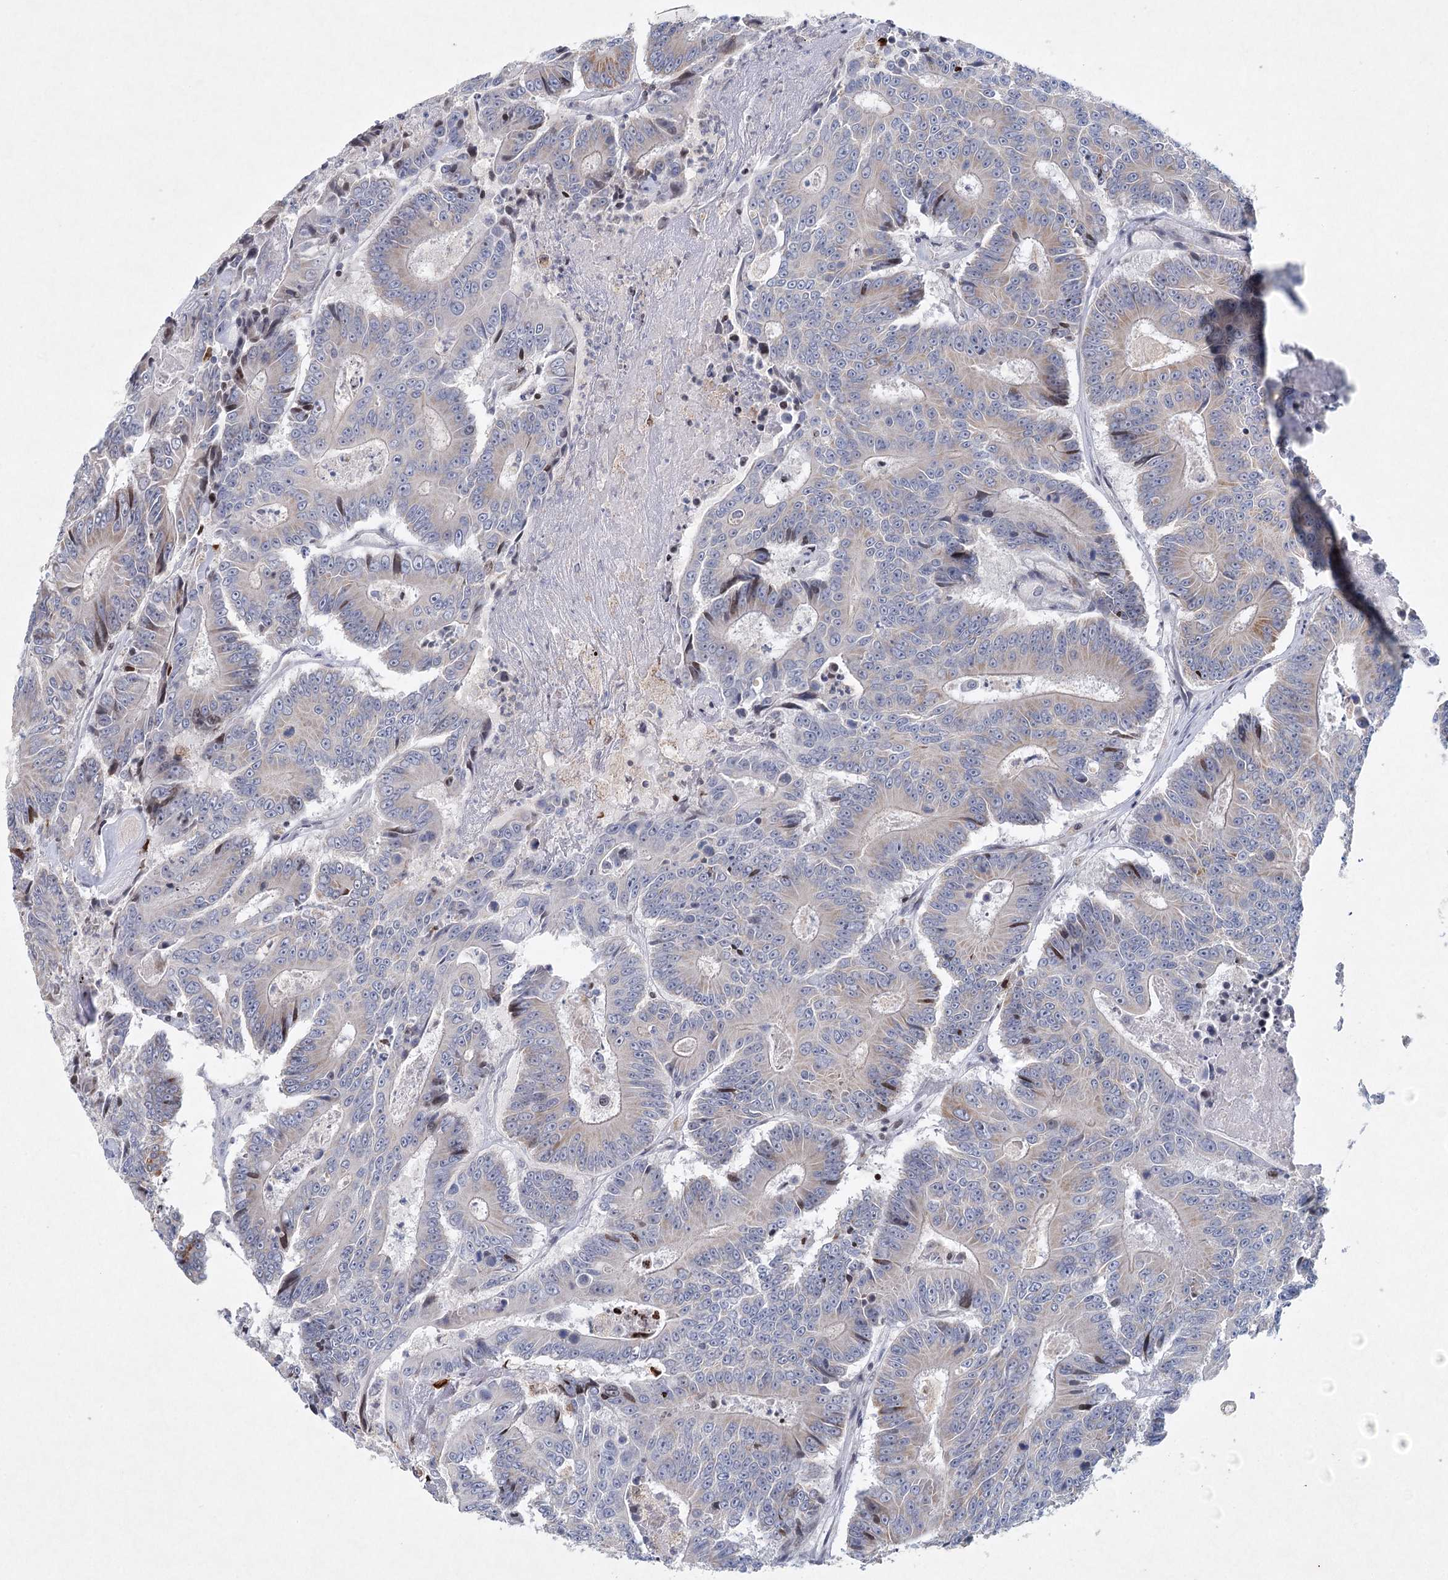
{"staining": {"intensity": "weak", "quantity": "<25%", "location": "cytoplasmic/membranous"}, "tissue": "colorectal cancer", "cell_type": "Tumor cells", "image_type": "cancer", "snomed": [{"axis": "morphology", "description": "Adenocarcinoma, NOS"}, {"axis": "topography", "description": "Colon"}], "caption": "A high-resolution photomicrograph shows IHC staining of colorectal adenocarcinoma, which reveals no significant positivity in tumor cells. Brightfield microscopy of immunohistochemistry stained with DAB (3,3'-diaminobenzidine) (brown) and hematoxylin (blue), captured at high magnification.", "gene": "XPO6", "patient": {"sex": "male", "age": 83}}